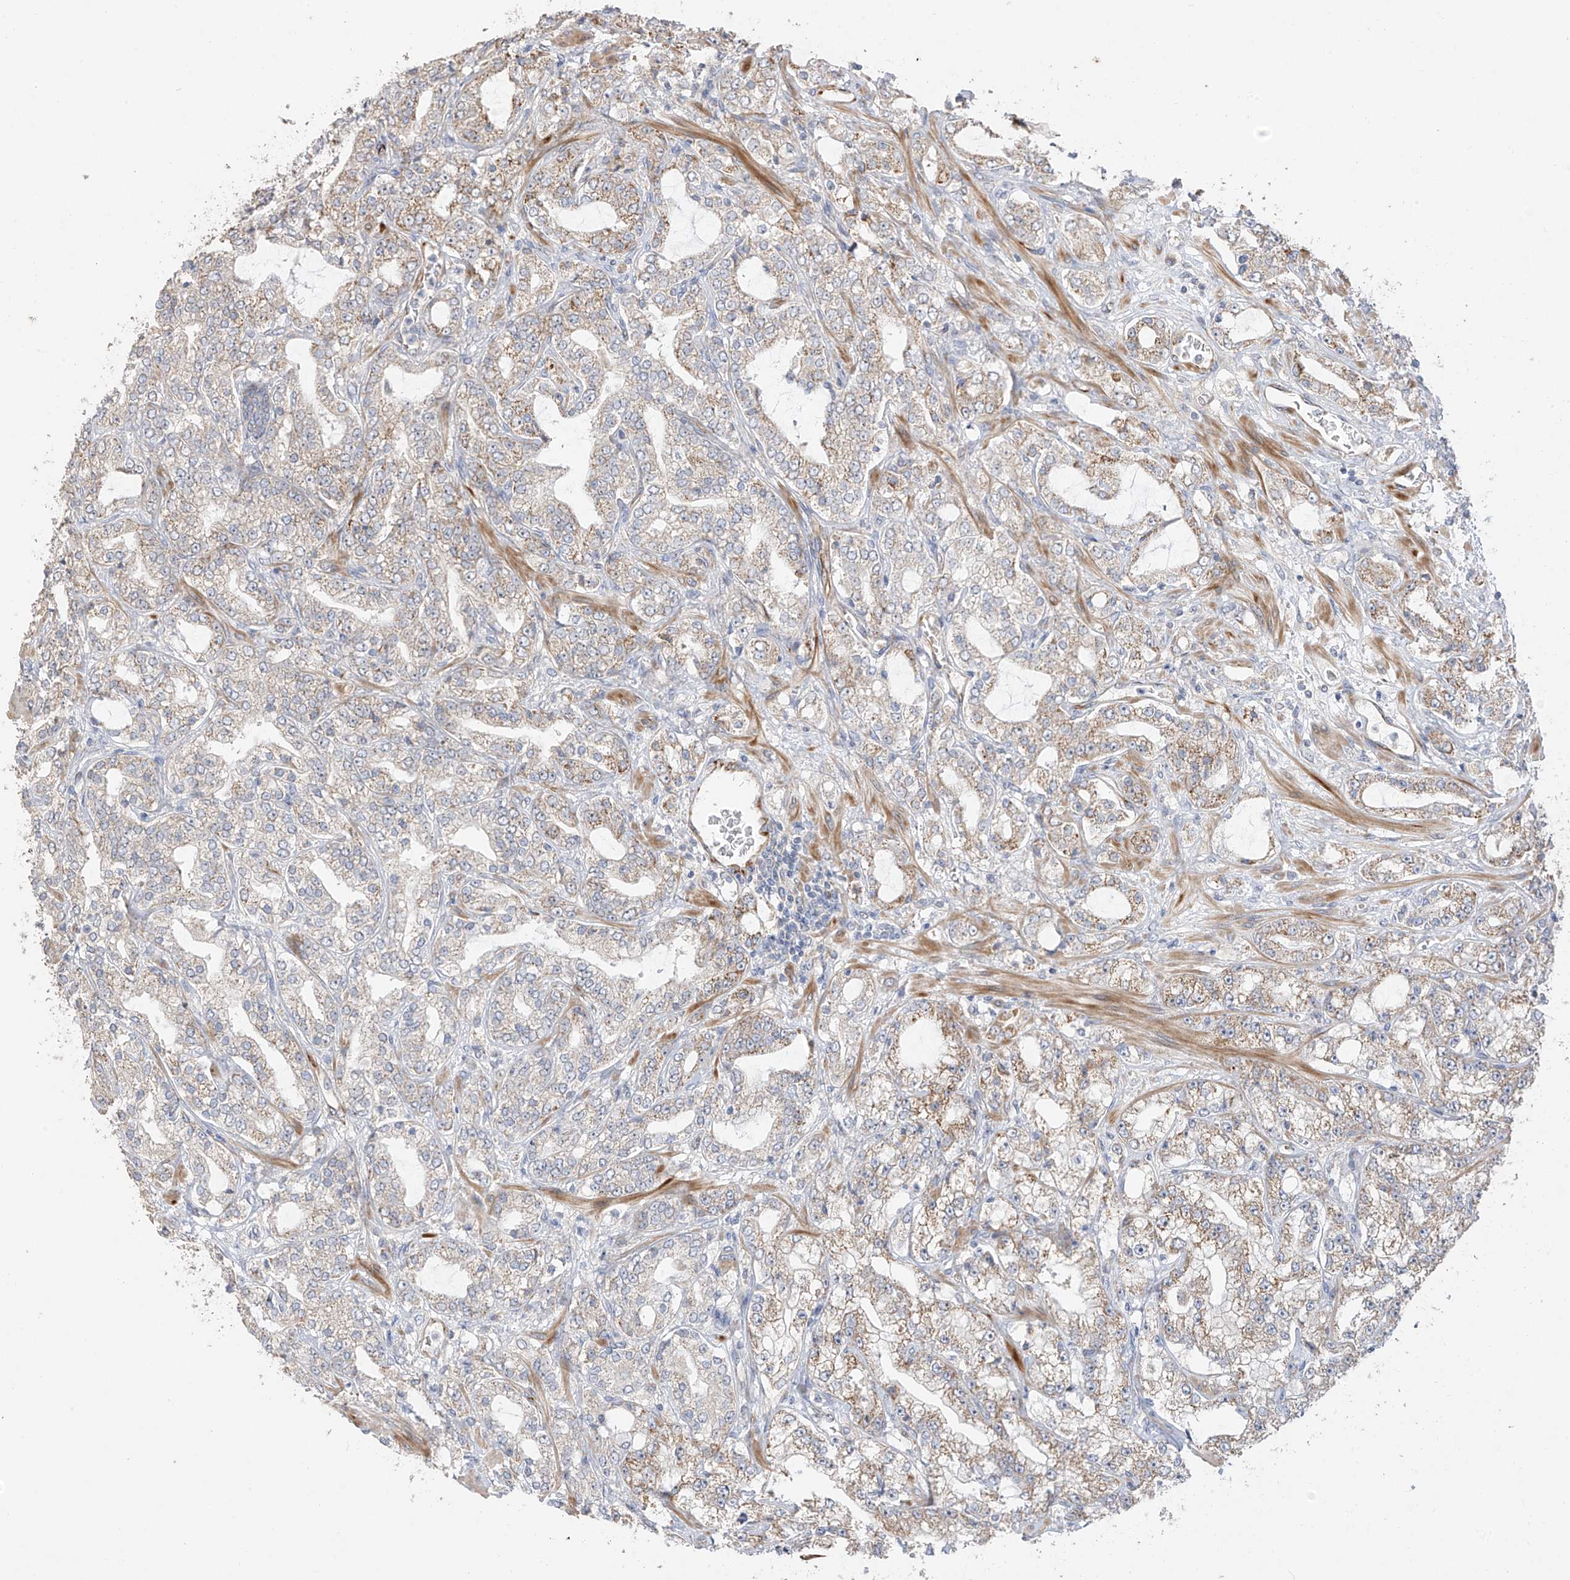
{"staining": {"intensity": "weak", "quantity": "25%-75%", "location": "cytoplasmic/membranous"}, "tissue": "prostate cancer", "cell_type": "Tumor cells", "image_type": "cancer", "snomed": [{"axis": "morphology", "description": "Adenocarcinoma, High grade"}, {"axis": "topography", "description": "Prostate"}], "caption": "IHC of human prostate high-grade adenocarcinoma exhibits low levels of weak cytoplasmic/membranous staining in about 25%-75% of tumor cells.", "gene": "DCDC2", "patient": {"sex": "male", "age": 64}}